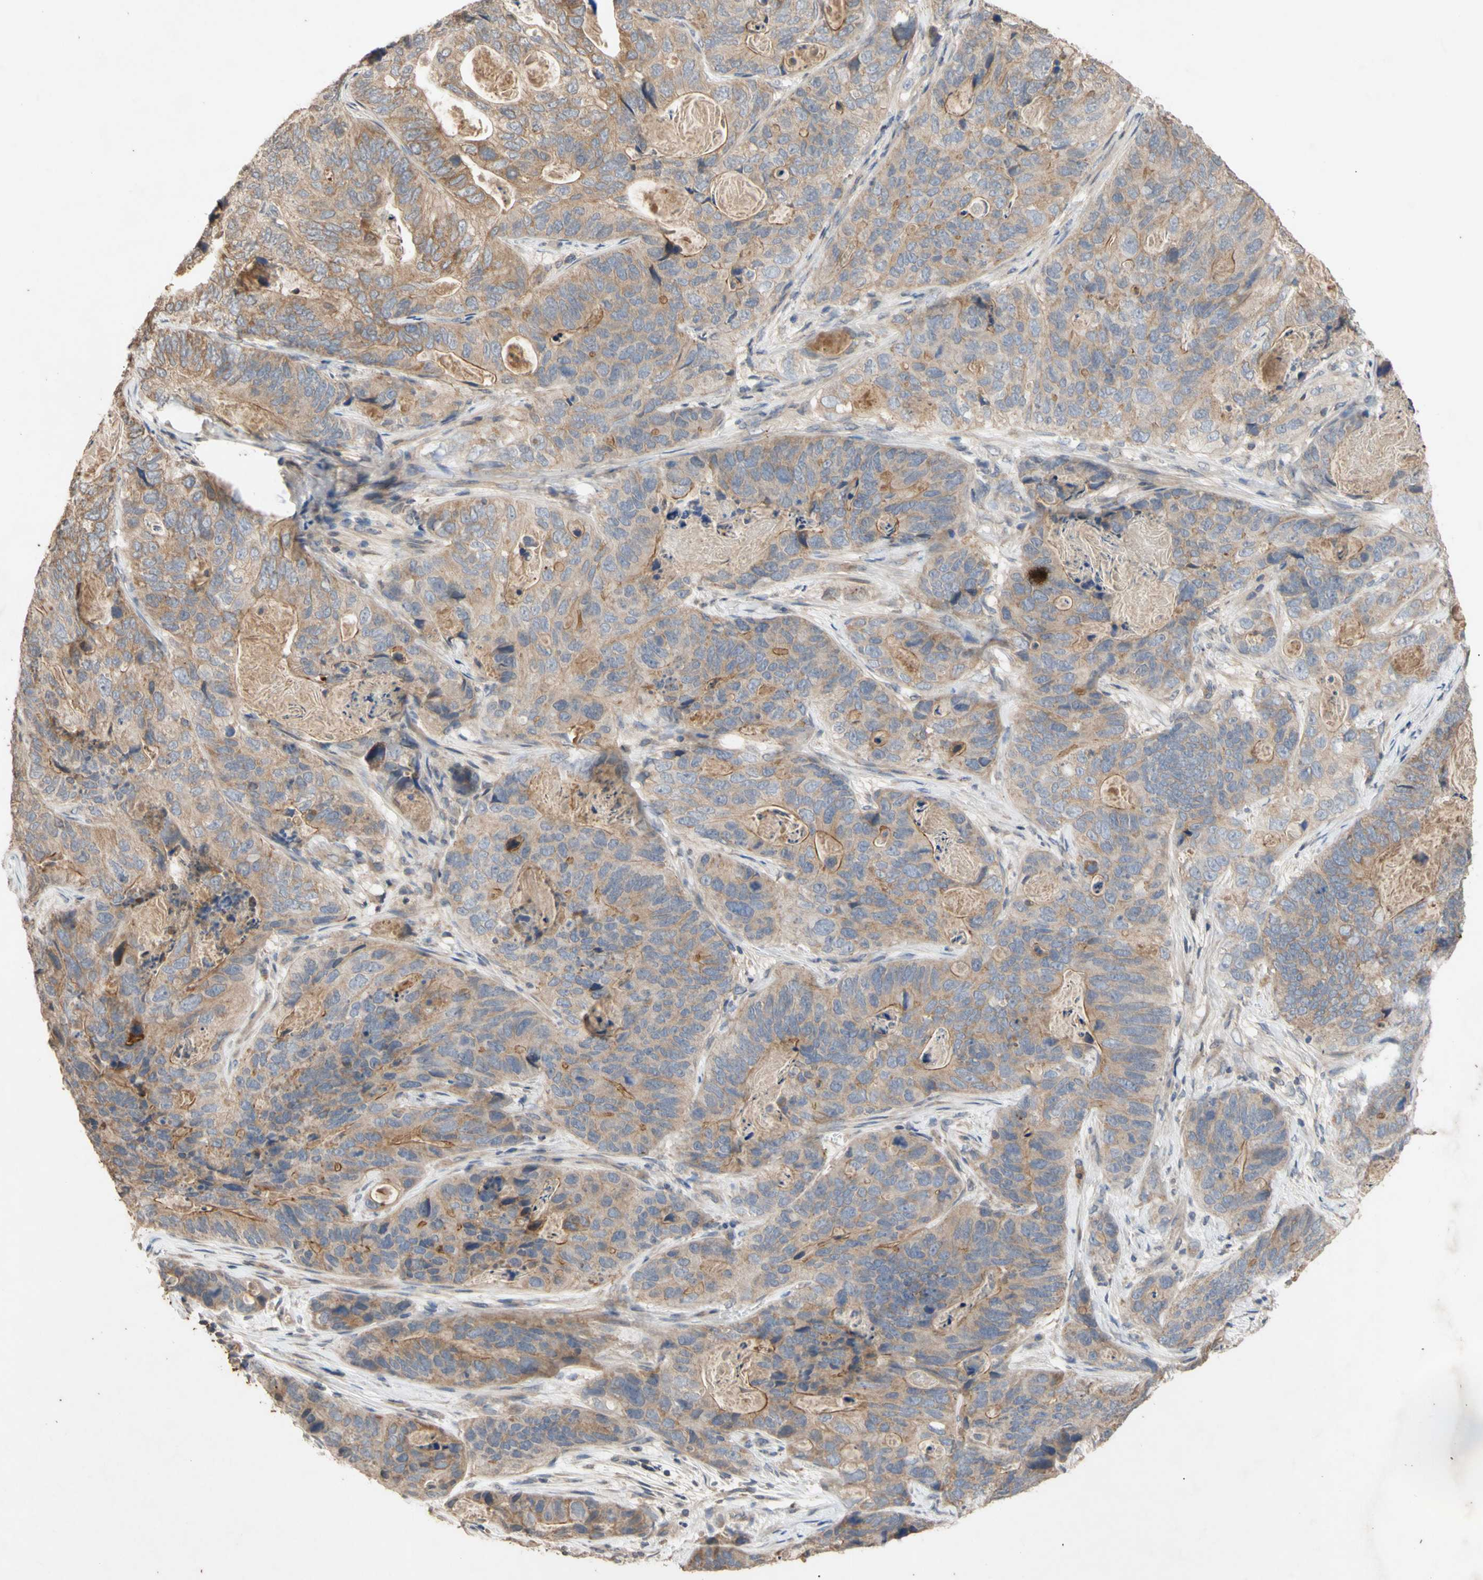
{"staining": {"intensity": "moderate", "quantity": ">75%", "location": "cytoplasmic/membranous"}, "tissue": "stomach cancer", "cell_type": "Tumor cells", "image_type": "cancer", "snomed": [{"axis": "morphology", "description": "Adenocarcinoma, NOS"}, {"axis": "topography", "description": "Stomach"}], "caption": "A medium amount of moderate cytoplasmic/membranous staining is appreciated in about >75% of tumor cells in stomach cancer tissue. The staining was performed using DAB (3,3'-diaminobenzidine) to visualize the protein expression in brown, while the nuclei were stained in blue with hematoxylin (Magnification: 20x).", "gene": "NECTIN3", "patient": {"sex": "female", "age": 89}}